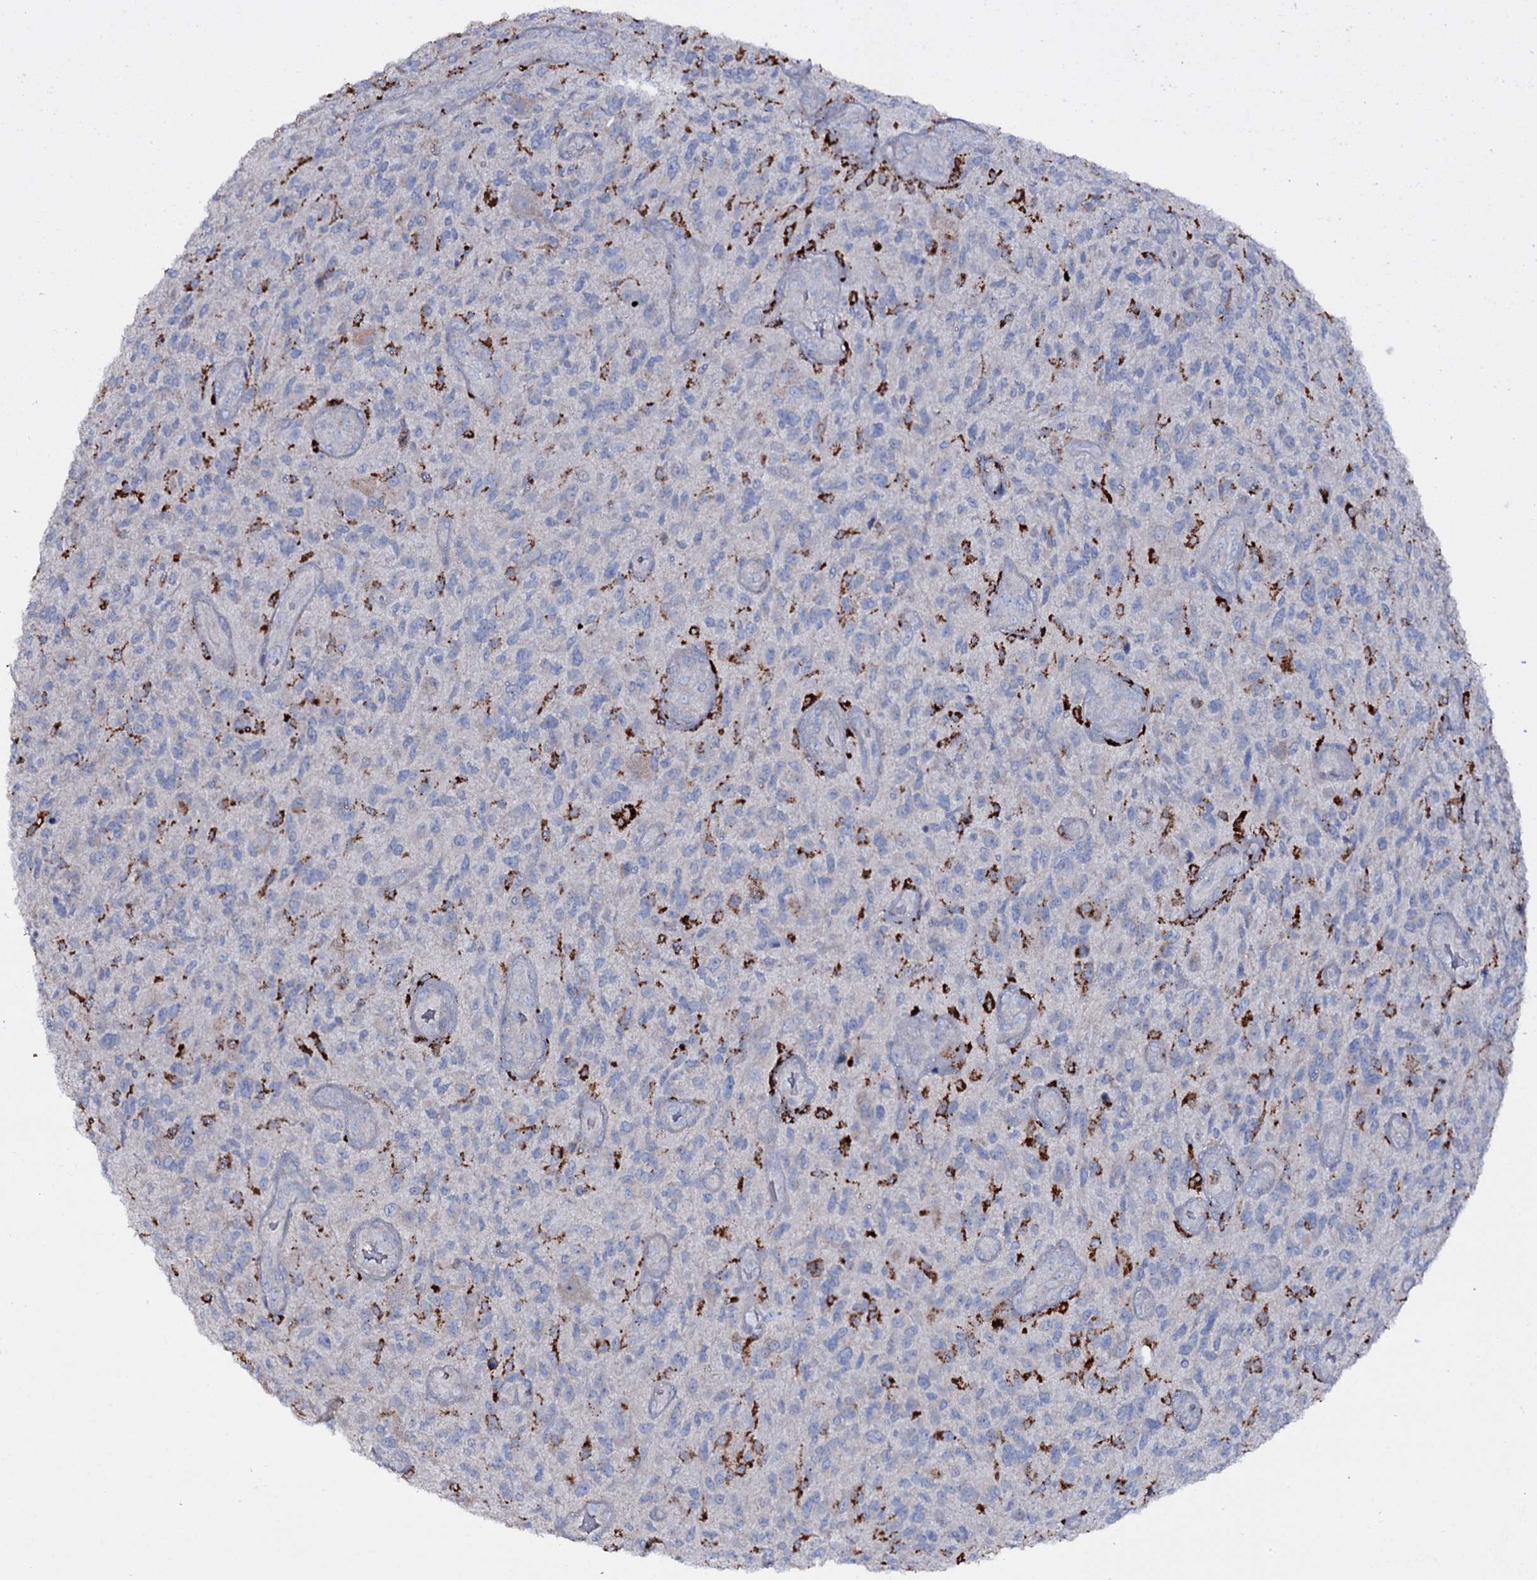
{"staining": {"intensity": "negative", "quantity": "none", "location": "none"}, "tissue": "glioma", "cell_type": "Tumor cells", "image_type": "cancer", "snomed": [{"axis": "morphology", "description": "Glioma, malignant, High grade"}, {"axis": "topography", "description": "Brain"}], "caption": "This is an immunohistochemistry micrograph of glioma. There is no staining in tumor cells.", "gene": "OSBPL2", "patient": {"sex": "male", "age": 47}}